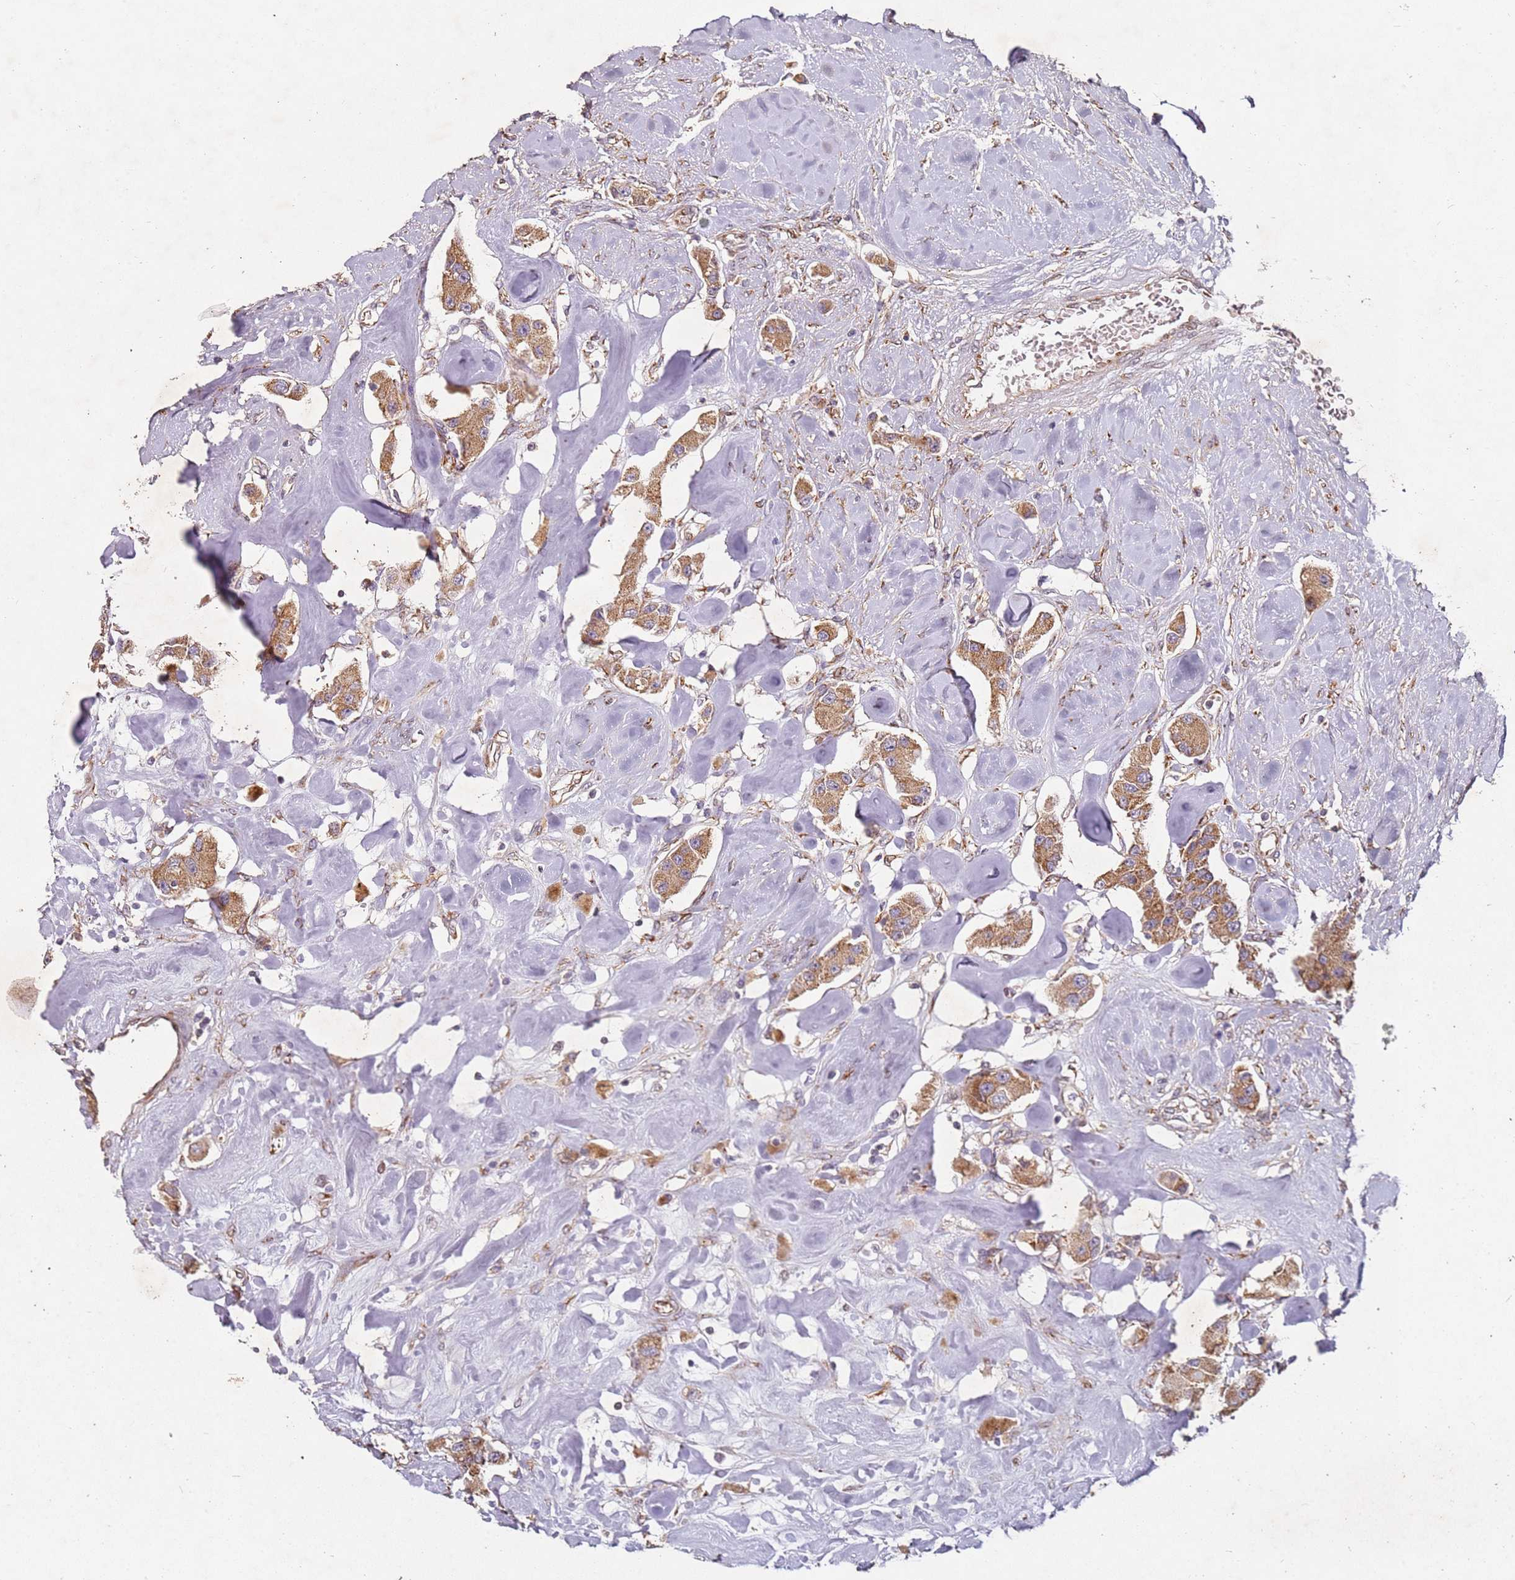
{"staining": {"intensity": "moderate", "quantity": ">75%", "location": "cytoplasmic/membranous"}, "tissue": "carcinoid", "cell_type": "Tumor cells", "image_type": "cancer", "snomed": [{"axis": "morphology", "description": "Carcinoid, malignant, NOS"}, {"axis": "topography", "description": "Pancreas"}], "caption": "This is an image of immunohistochemistry staining of carcinoid, which shows moderate positivity in the cytoplasmic/membranous of tumor cells.", "gene": "ARFRP1", "patient": {"sex": "male", "age": 41}}